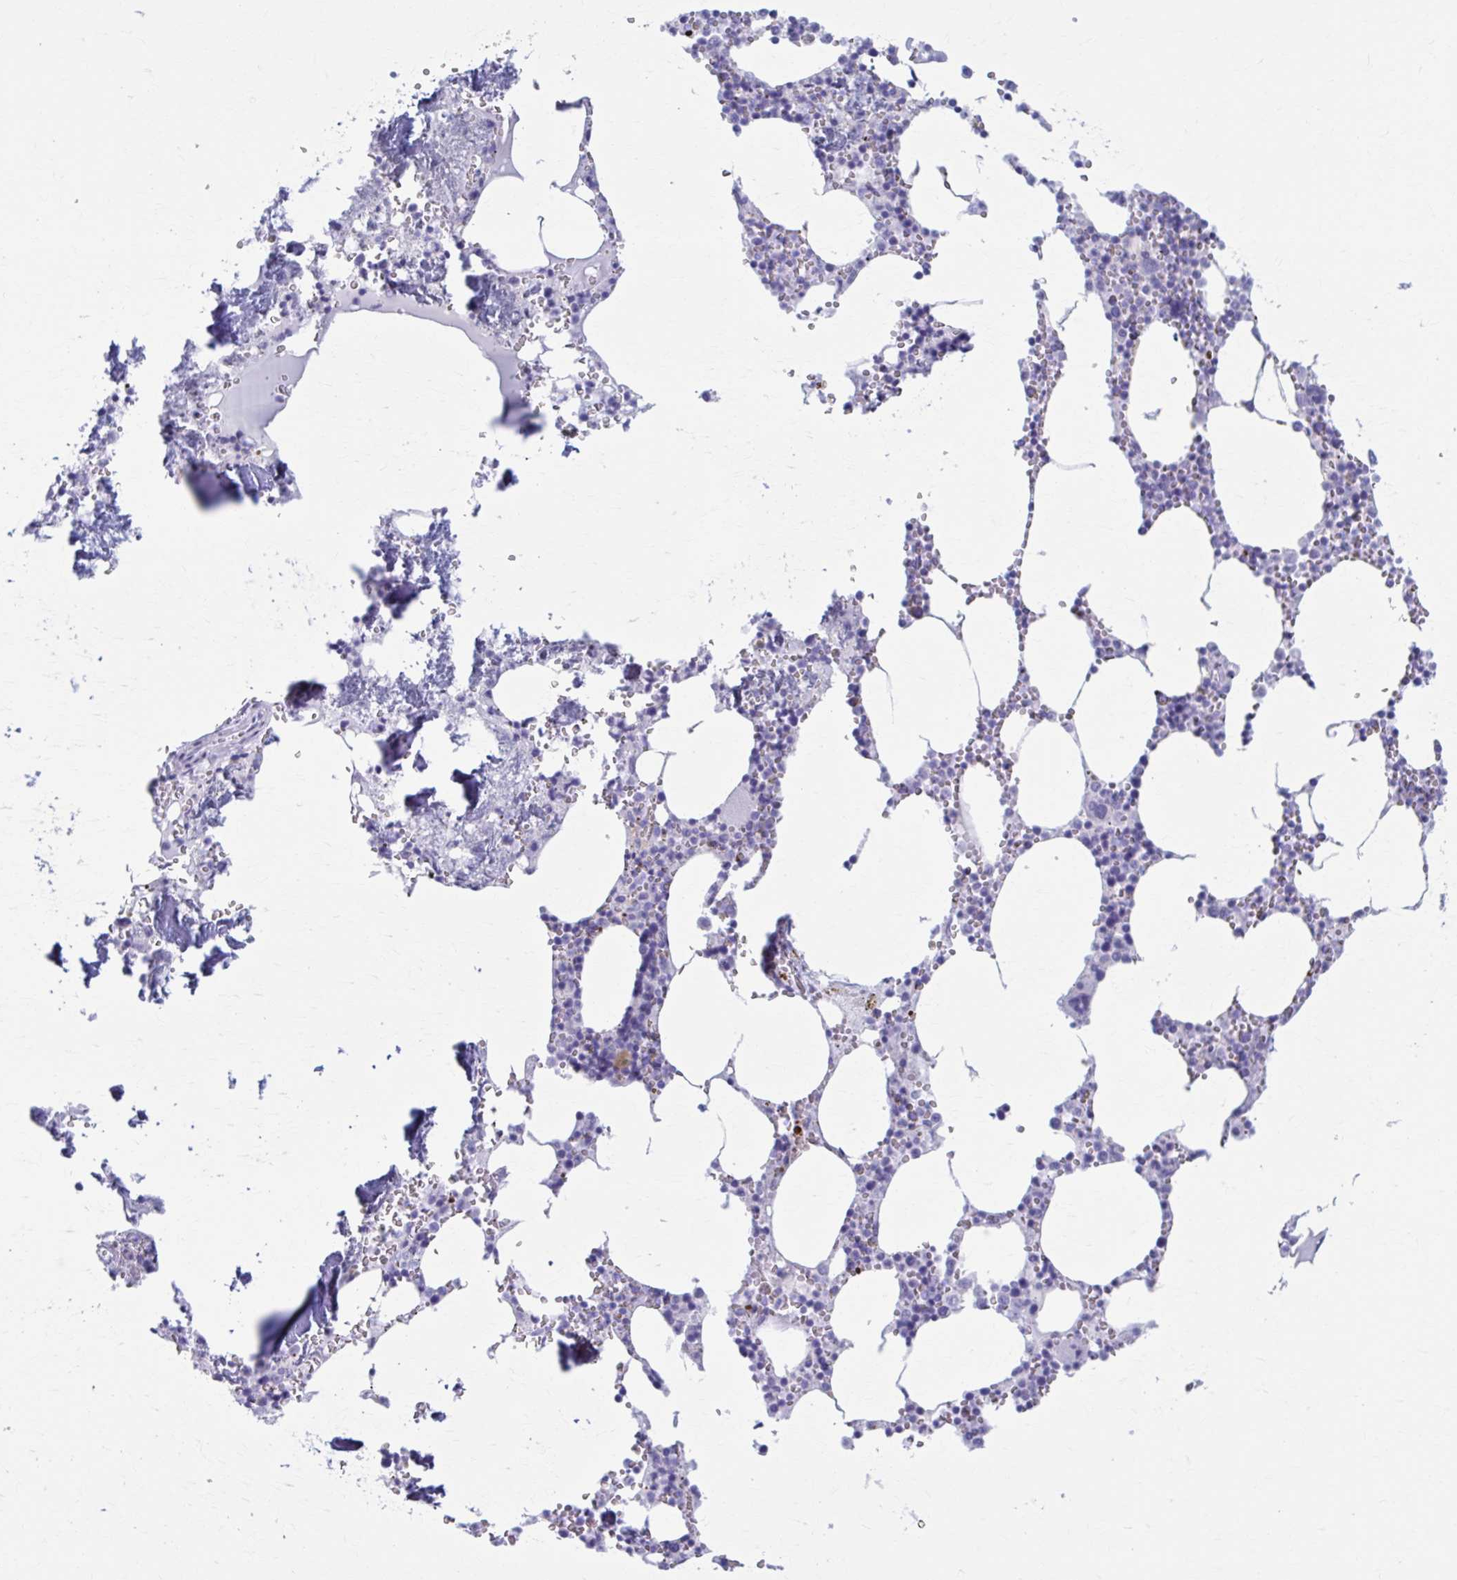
{"staining": {"intensity": "negative", "quantity": "none", "location": "none"}, "tissue": "bone marrow", "cell_type": "Hematopoietic cells", "image_type": "normal", "snomed": [{"axis": "morphology", "description": "Normal tissue, NOS"}, {"axis": "topography", "description": "Bone marrow"}], "caption": "Immunohistochemistry image of unremarkable bone marrow: human bone marrow stained with DAB exhibits no significant protein staining in hematopoietic cells.", "gene": "KCNE2", "patient": {"sex": "male", "age": 54}}